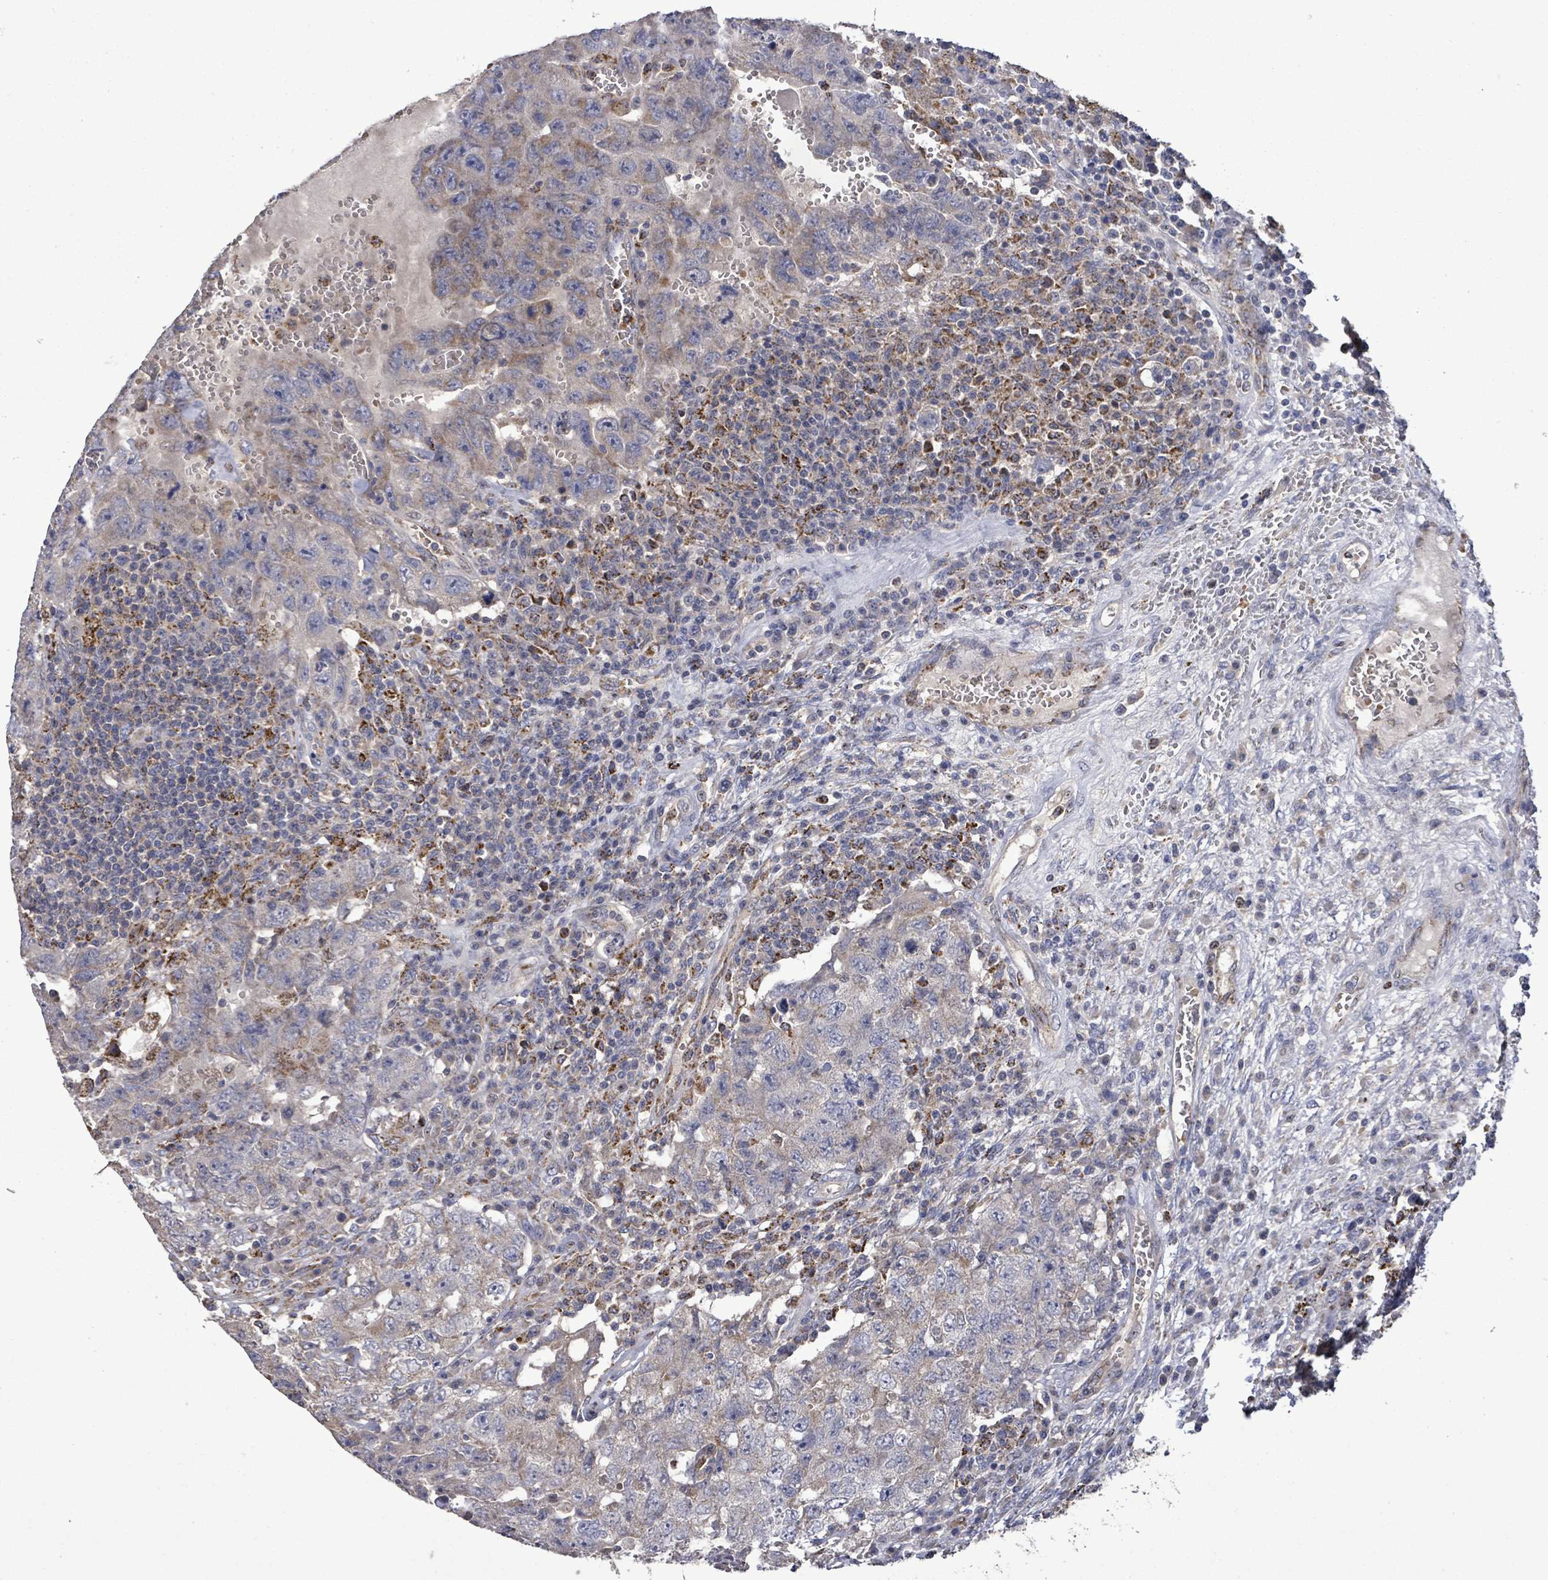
{"staining": {"intensity": "weak", "quantity": "<25%", "location": "cytoplasmic/membranous"}, "tissue": "testis cancer", "cell_type": "Tumor cells", "image_type": "cancer", "snomed": [{"axis": "morphology", "description": "Carcinoma, Embryonal, NOS"}, {"axis": "topography", "description": "Testis"}], "caption": "Human testis embryonal carcinoma stained for a protein using immunohistochemistry (IHC) shows no expression in tumor cells.", "gene": "MTMR12", "patient": {"sex": "male", "age": 26}}